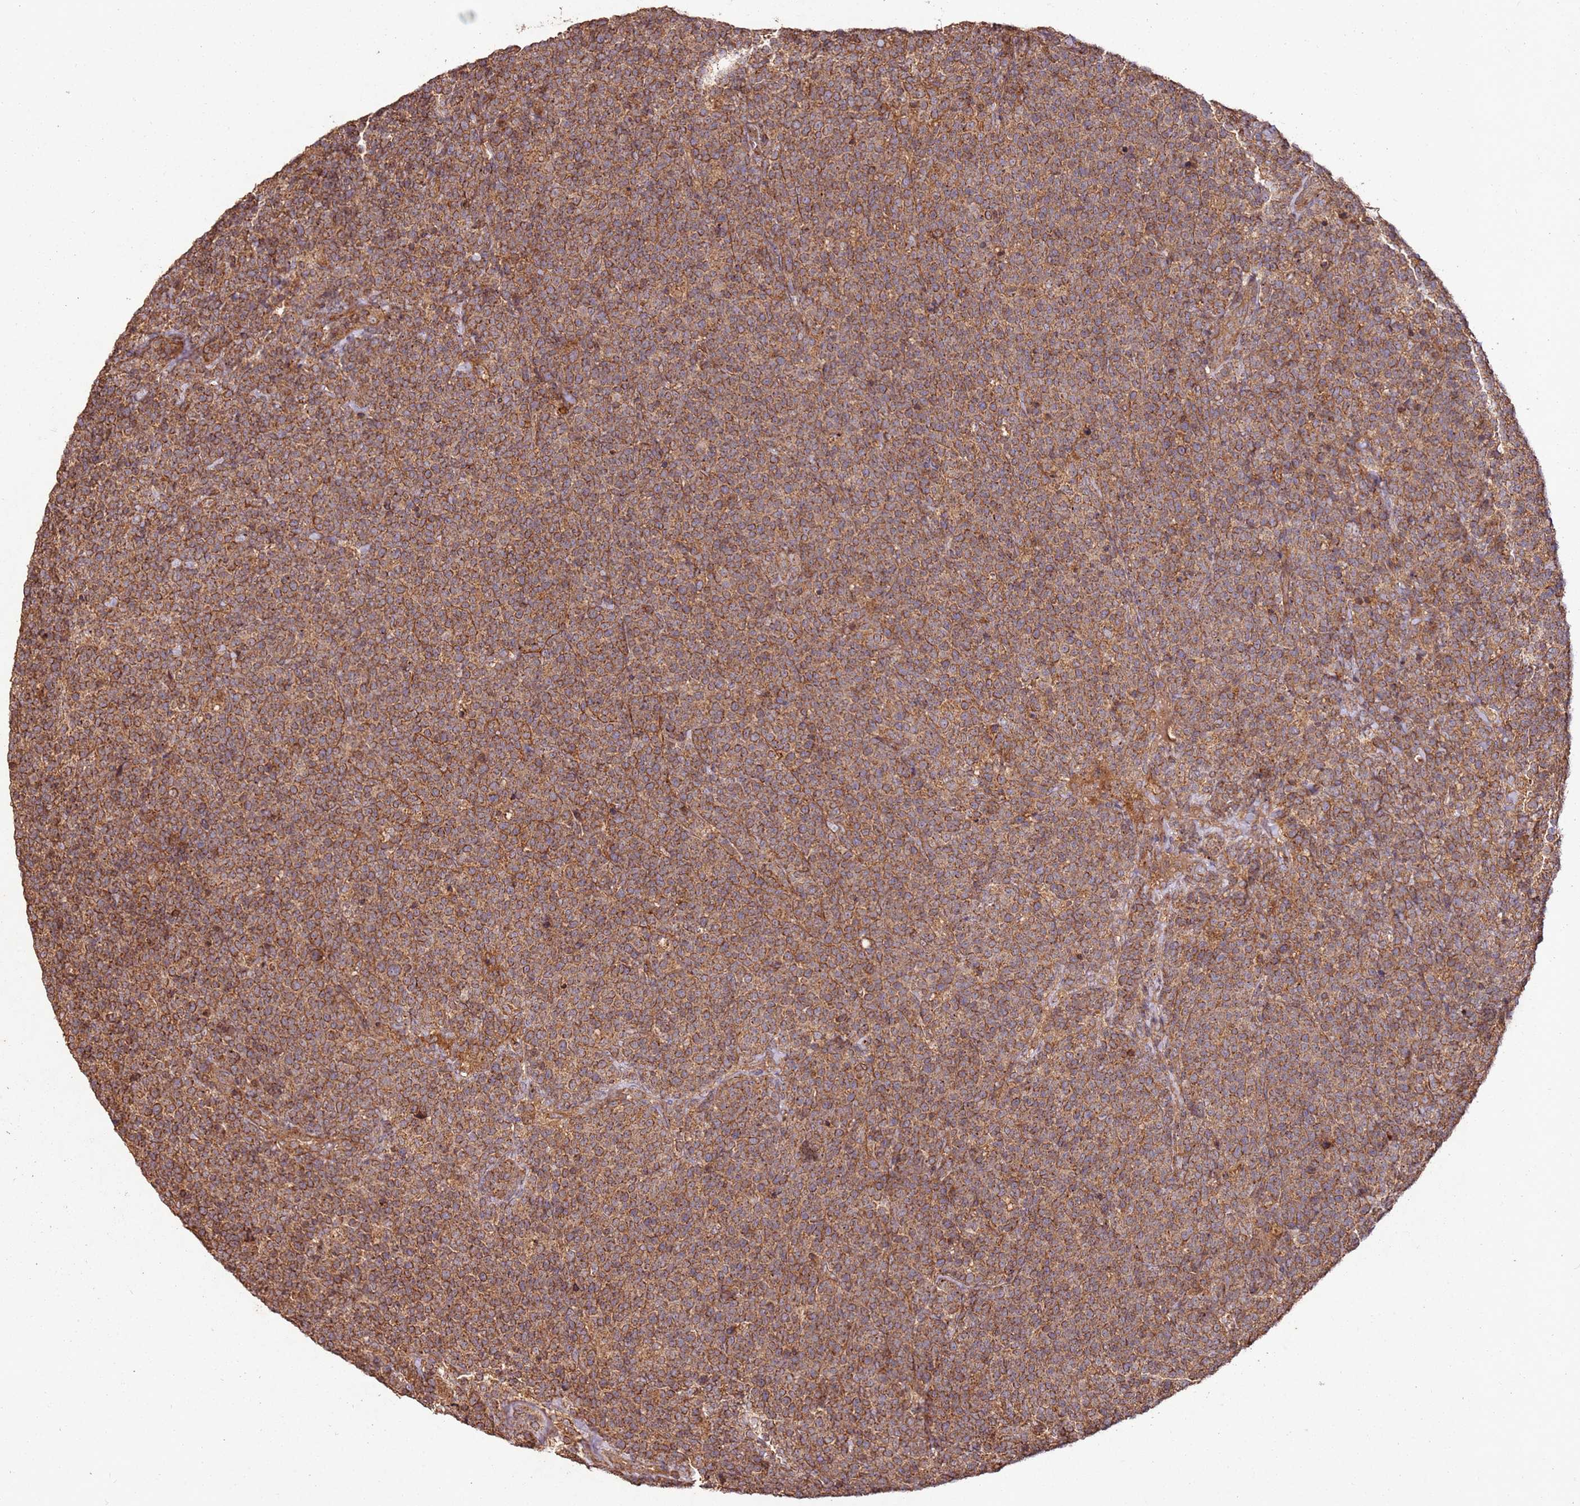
{"staining": {"intensity": "moderate", "quantity": ">75%", "location": "cytoplasmic/membranous"}, "tissue": "lymphoma", "cell_type": "Tumor cells", "image_type": "cancer", "snomed": [{"axis": "morphology", "description": "Malignant lymphoma, non-Hodgkin's type, High grade"}, {"axis": "topography", "description": "Lymph node"}], "caption": "IHC micrograph of neoplastic tissue: malignant lymphoma, non-Hodgkin's type (high-grade) stained using immunohistochemistry shows medium levels of moderate protein expression localized specifically in the cytoplasmic/membranous of tumor cells, appearing as a cytoplasmic/membranous brown color.", "gene": "FAM186A", "patient": {"sex": "male", "age": 61}}